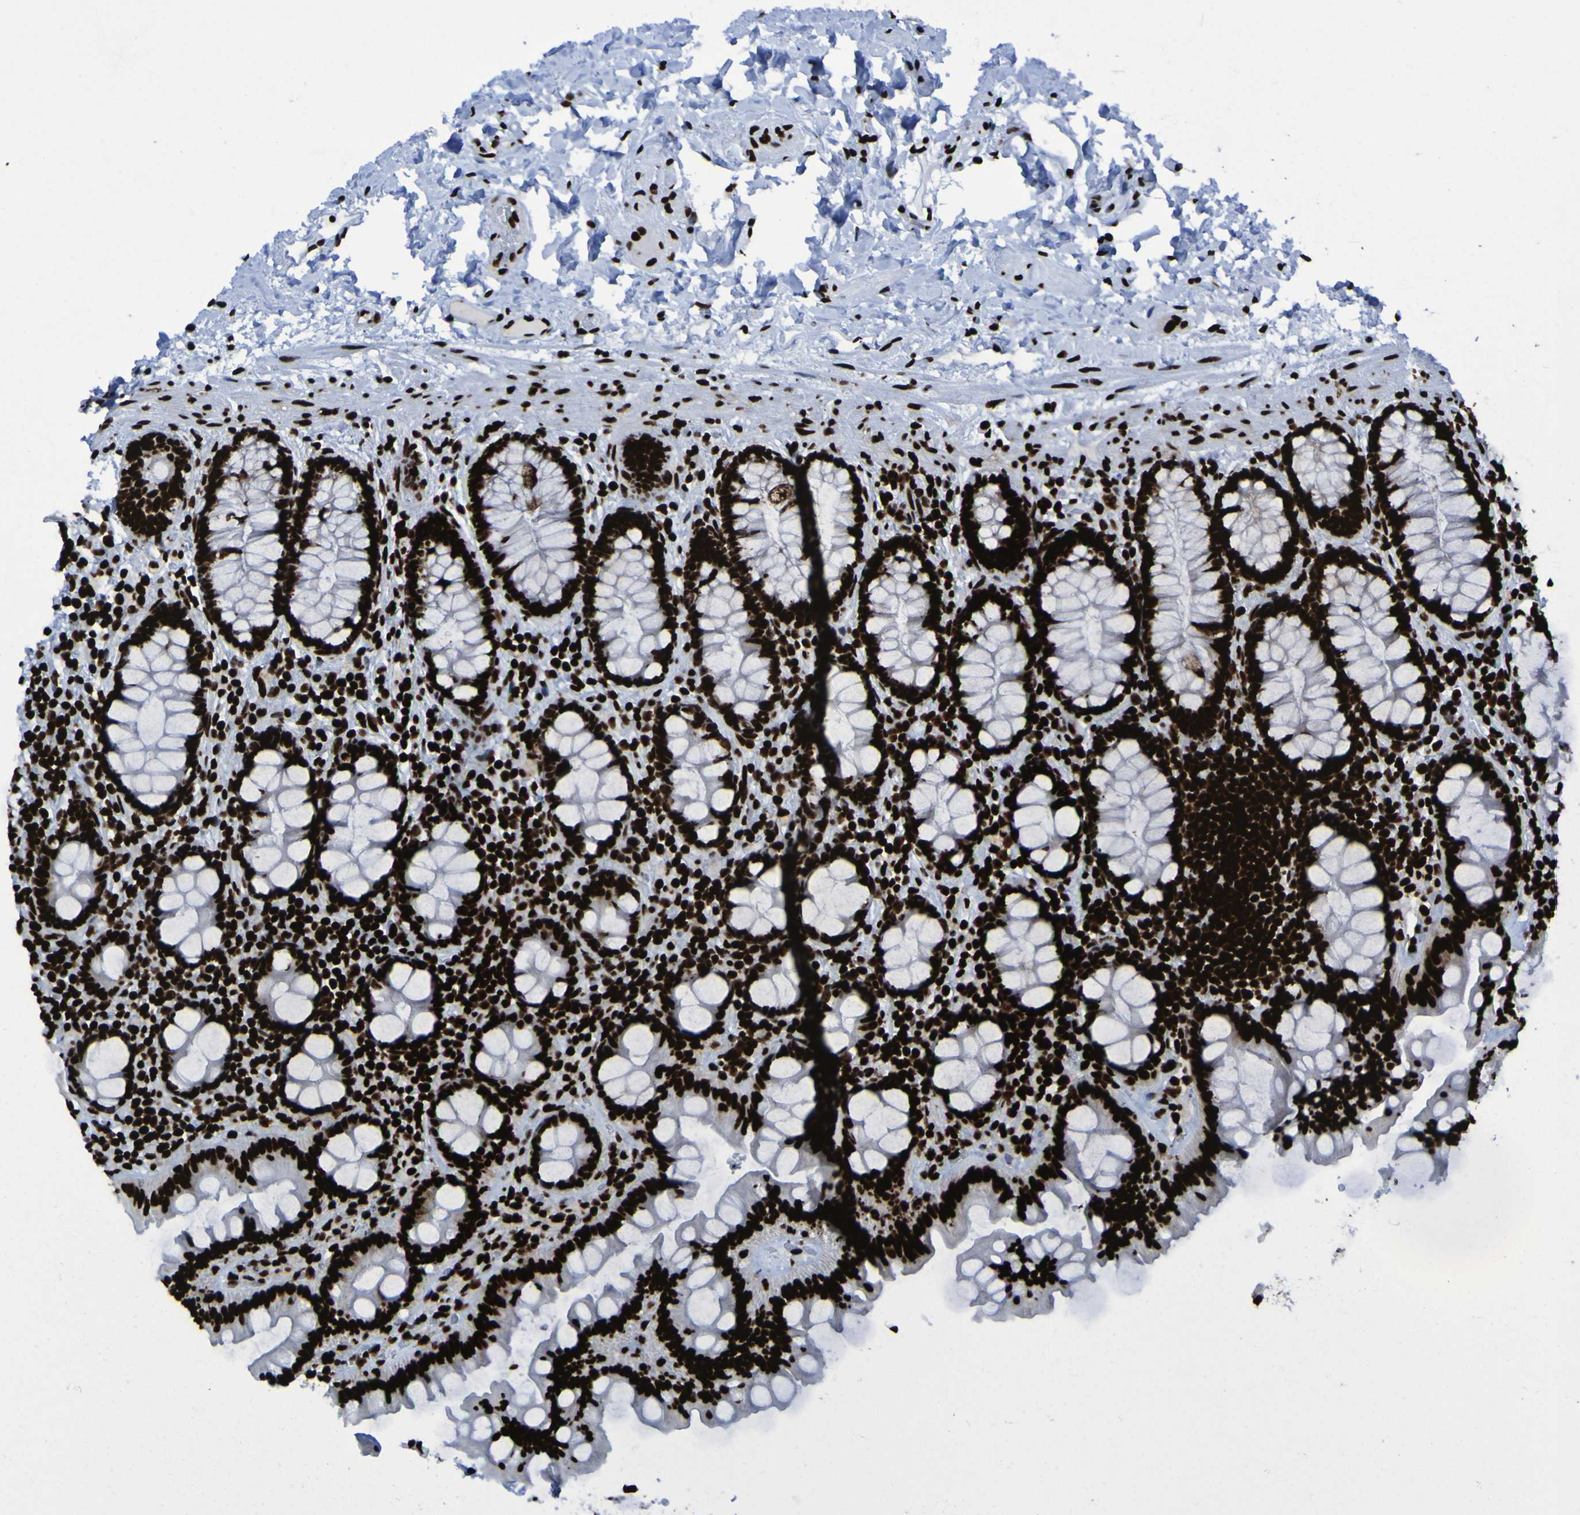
{"staining": {"intensity": "strong", "quantity": ">75%", "location": "nuclear"}, "tissue": "colon", "cell_type": "Endothelial cells", "image_type": "normal", "snomed": [{"axis": "morphology", "description": "Normal tissue, NOS"}, {"axis": "topography", "description": "Colon"}], "caption": "Immunohistochemistry (IHC) staining of normal colon, which shows high levels of strong nuclear expression in about >75% of endothelial cells indicating strong nuclear protein expression. The staining was performed using DAB (brown) for protein detection and nuclei were counterstained in hematoxylin (blue).", "gene": "NPM1", "patient": {"sex": "female", "age": 80}}